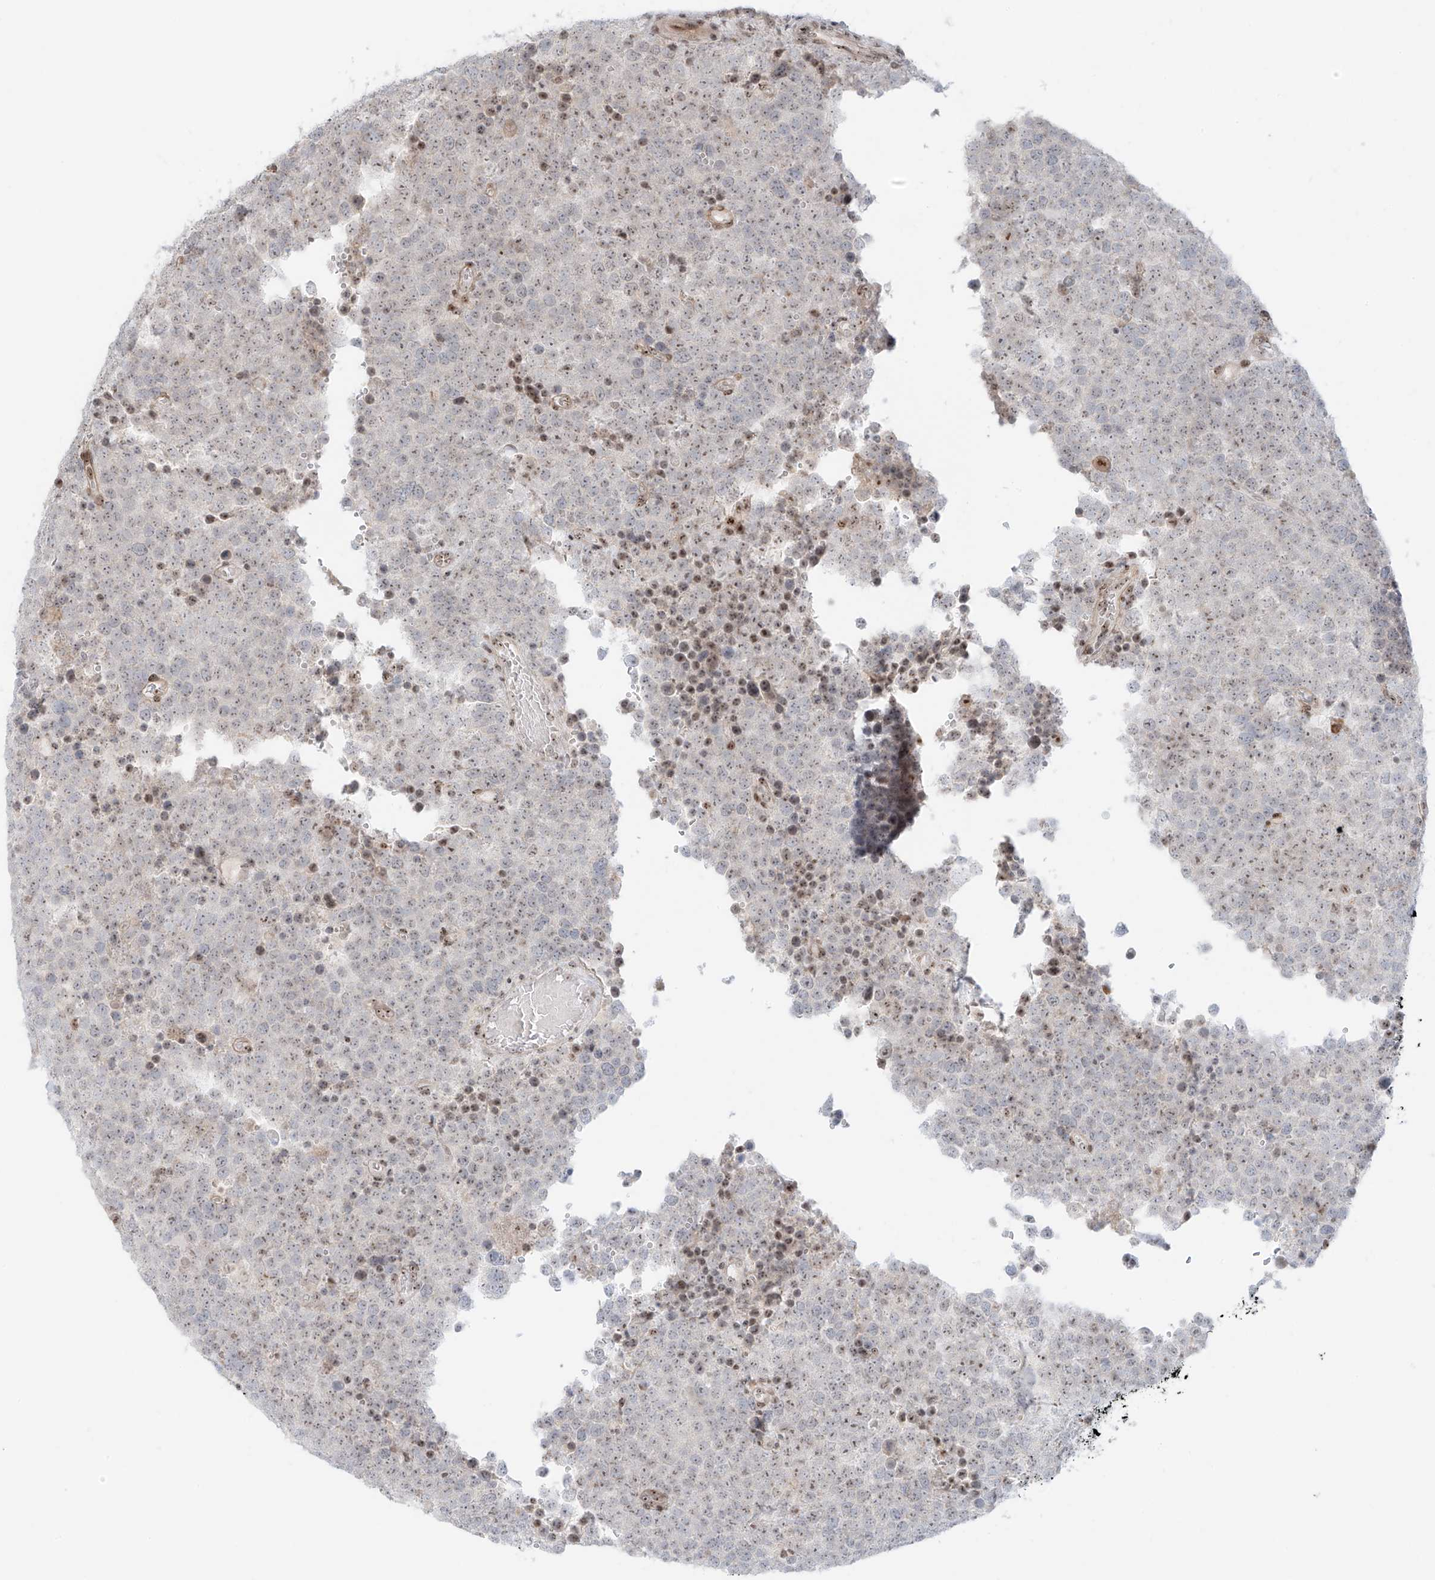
{"staining": {"intensity": "weak", "quantity": ">75%", "location": "nuclear"}, "tissue": "testis cancer", "cell_type": "Tumor cells", "image_type": "cancer", "snomed": [{"axis": "morphology", "description": "Seminoma, NOS"}, {"axis": "topography", "description": "Testis"}], "caption": "Human seminoma (testis) stained with a brown dye exhibits weak nuclear positive expression in about >75% of tumor cells.", "gene": "ZNF512", "patient": {"sex": "male", "age": 71}}